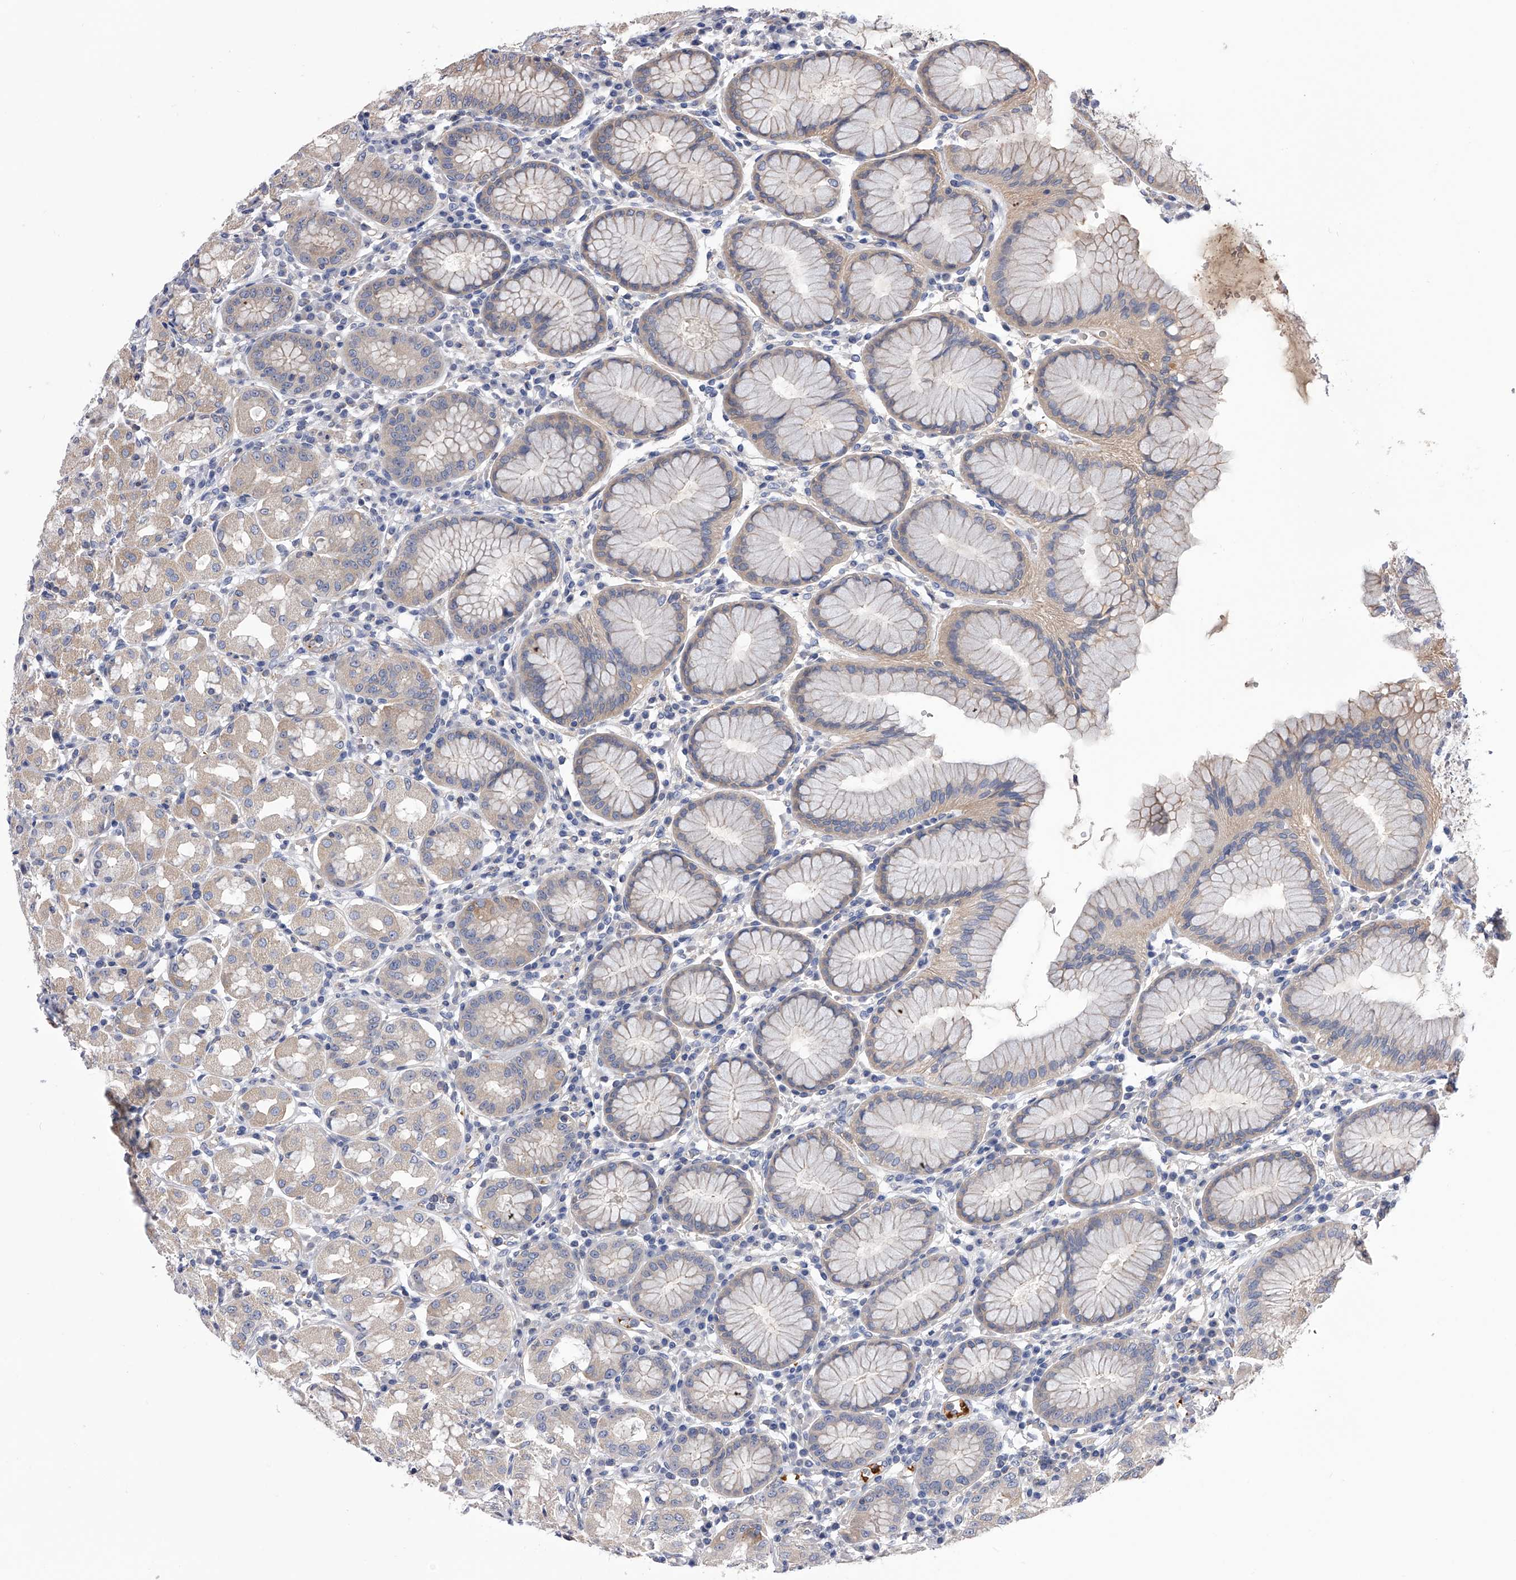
{"staining": {"intensity": "weak", "quantity": "25%-75%", "location": "cytoplasmic/membranous"}, "tissue": "stomach", "cell_type": "Glandular cells", "image_type": "normal", "snomed": [{"axis": "morphology", "description": "Normal tissue, NOS"}, {"axis": "topography", "description": "Stomach"}, {"axis": "topography", "description": "Stomach, lower"}], "caption": "DAB immunohistochemical staining of benign stomach displays weak cytoplasmic/membranous protein staining in about 25%-75% of glandular cells. Using DAB (3,3'-diaminobenzidine) (brown) and hematoxylin (blue) stains, captured at high magnification using brightfield microscopy.", "gene": "CUL7", "patient": {"sex": "female", "age": 56}}